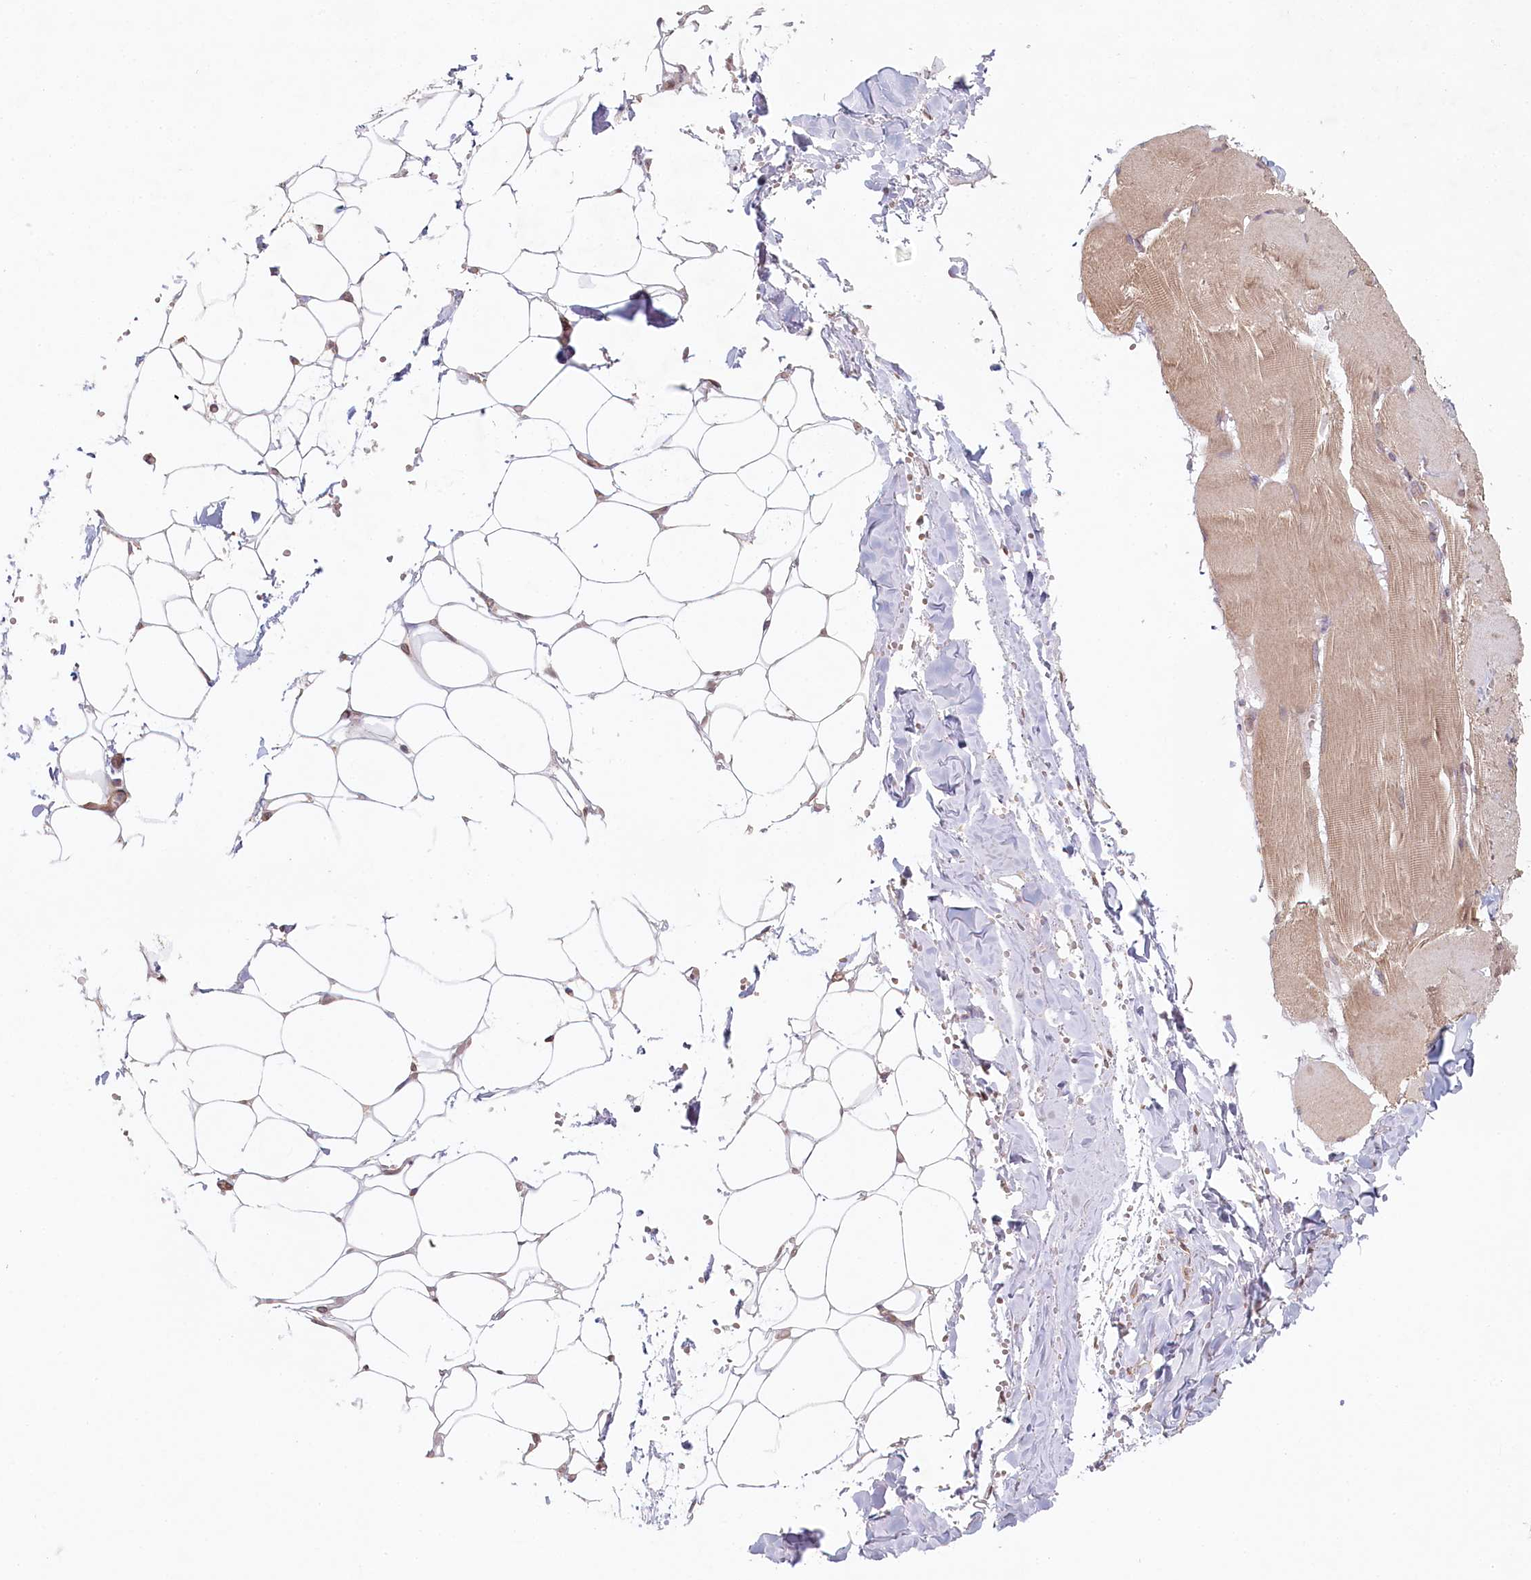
{"staining": {"intensity": "weak", "quantity": "<25%", "location": "cytoplasmic/membranous"}, "tissue": "adipose tissue", "cell_type": "Adipocytes", "image_type": "normal", "snomed": [{"axis": "morphology", "description": "Normal tissue, NOS"}, {"axis": "topography", "description": "Skeletal muscle"}, {"axis": "topography", "description": "Peripheral nerve tissue"}], "caption": "The histopathology image shows no staining of adipocytes in normal adipose tissue.", "gene": "TCHP", "patient": {"sex": "female", "age": 55}}